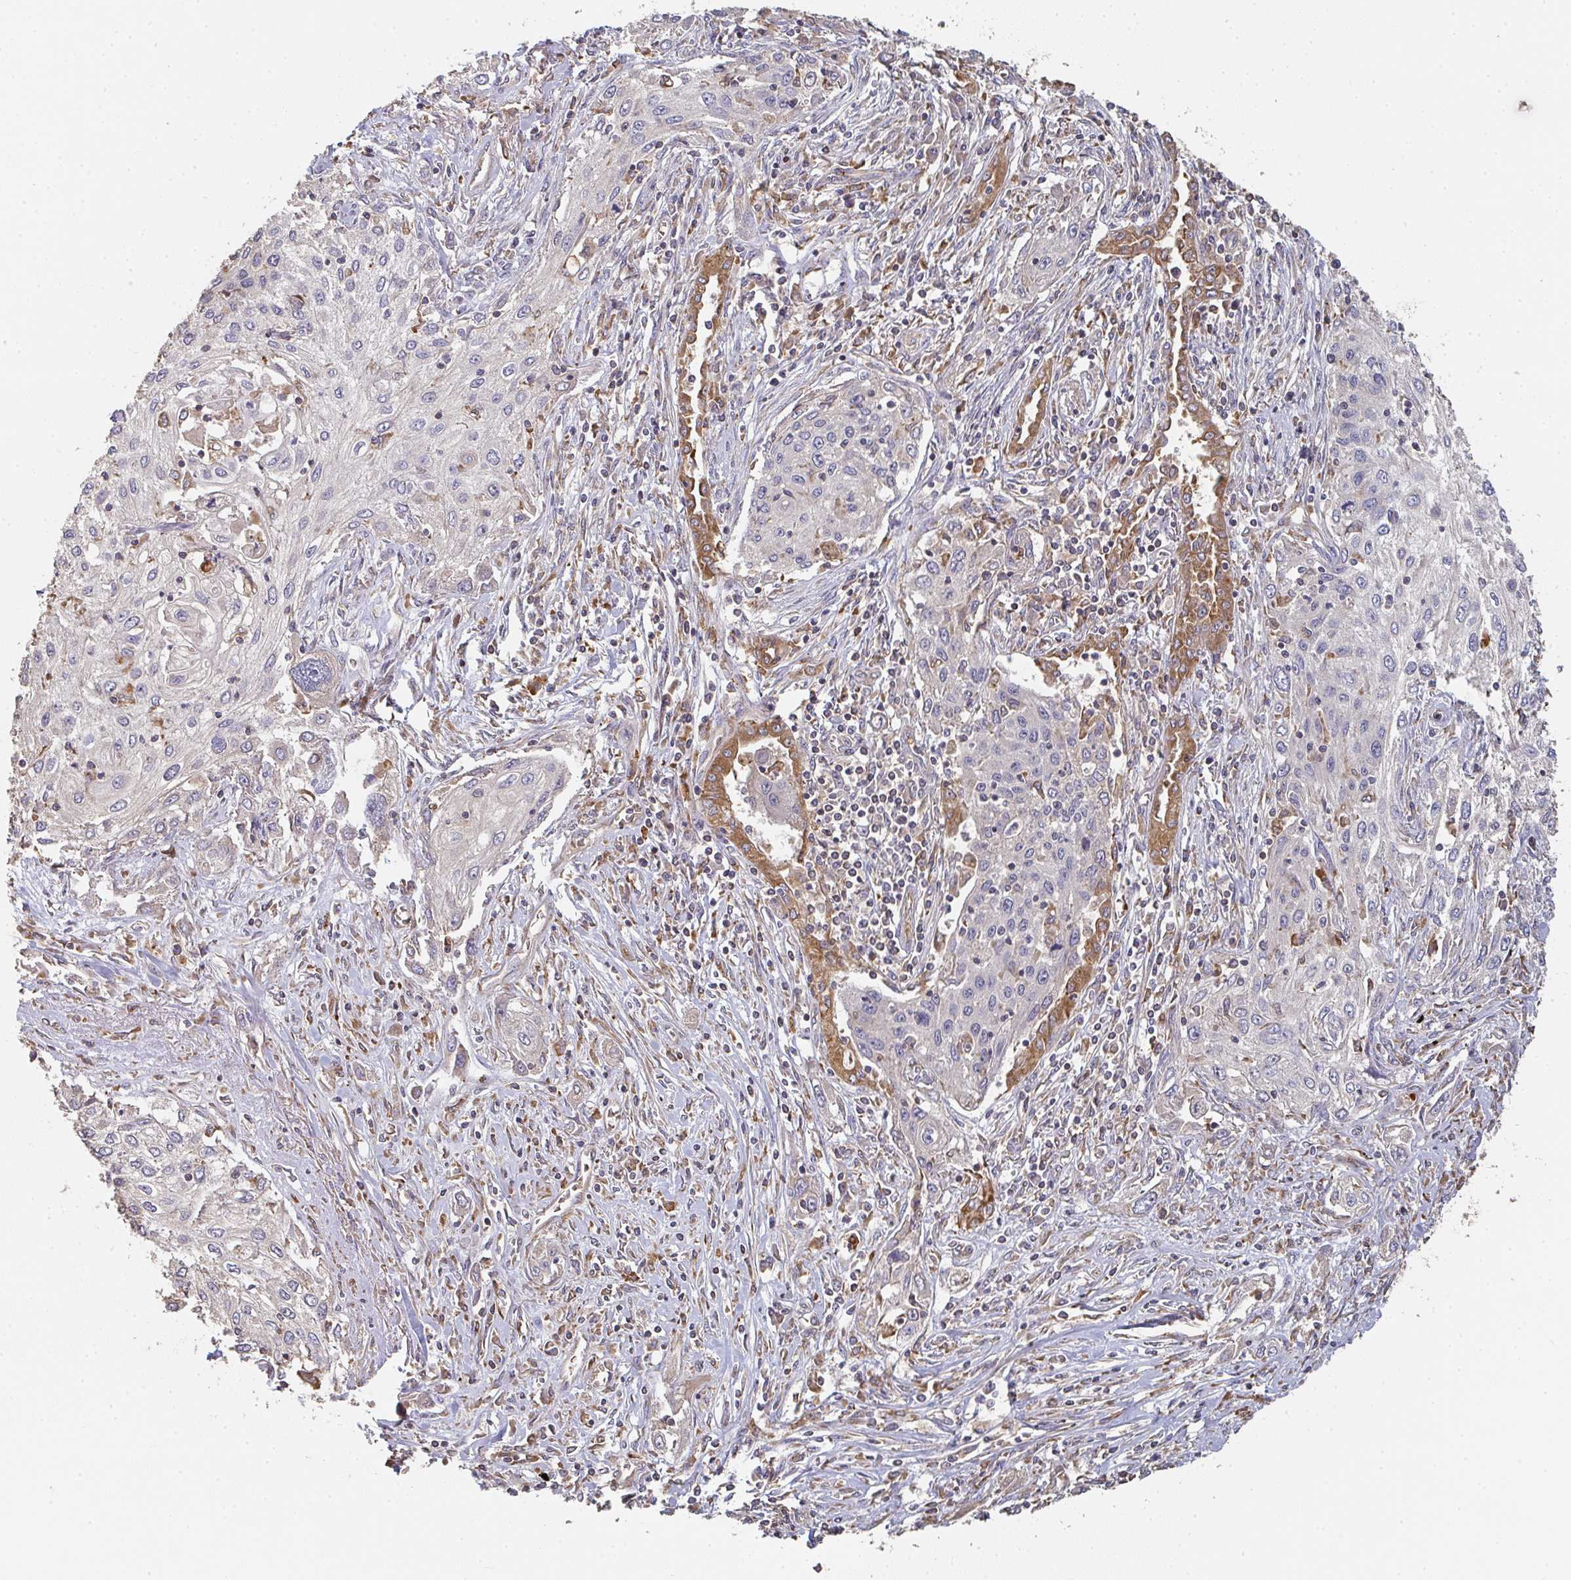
{"staining": {"intensity": "negative", "quantity": "none", "location": "none"}, "tissue": "lung cancer", "cell_type": "Tumor cells", "image_type": "cancer", "snomed": [{"axis": "morphology", "description": "Squamous cell carcinoma, NOS"}, {"axis": "topography", "description": "Lung"}], "caption": "This is a histopathology image of IHC staining of lung squamous cell carcinoma, which shows no expression in tumor cells.", "gene": "POLG", "patient": {"sex": "female", "age": 69}}